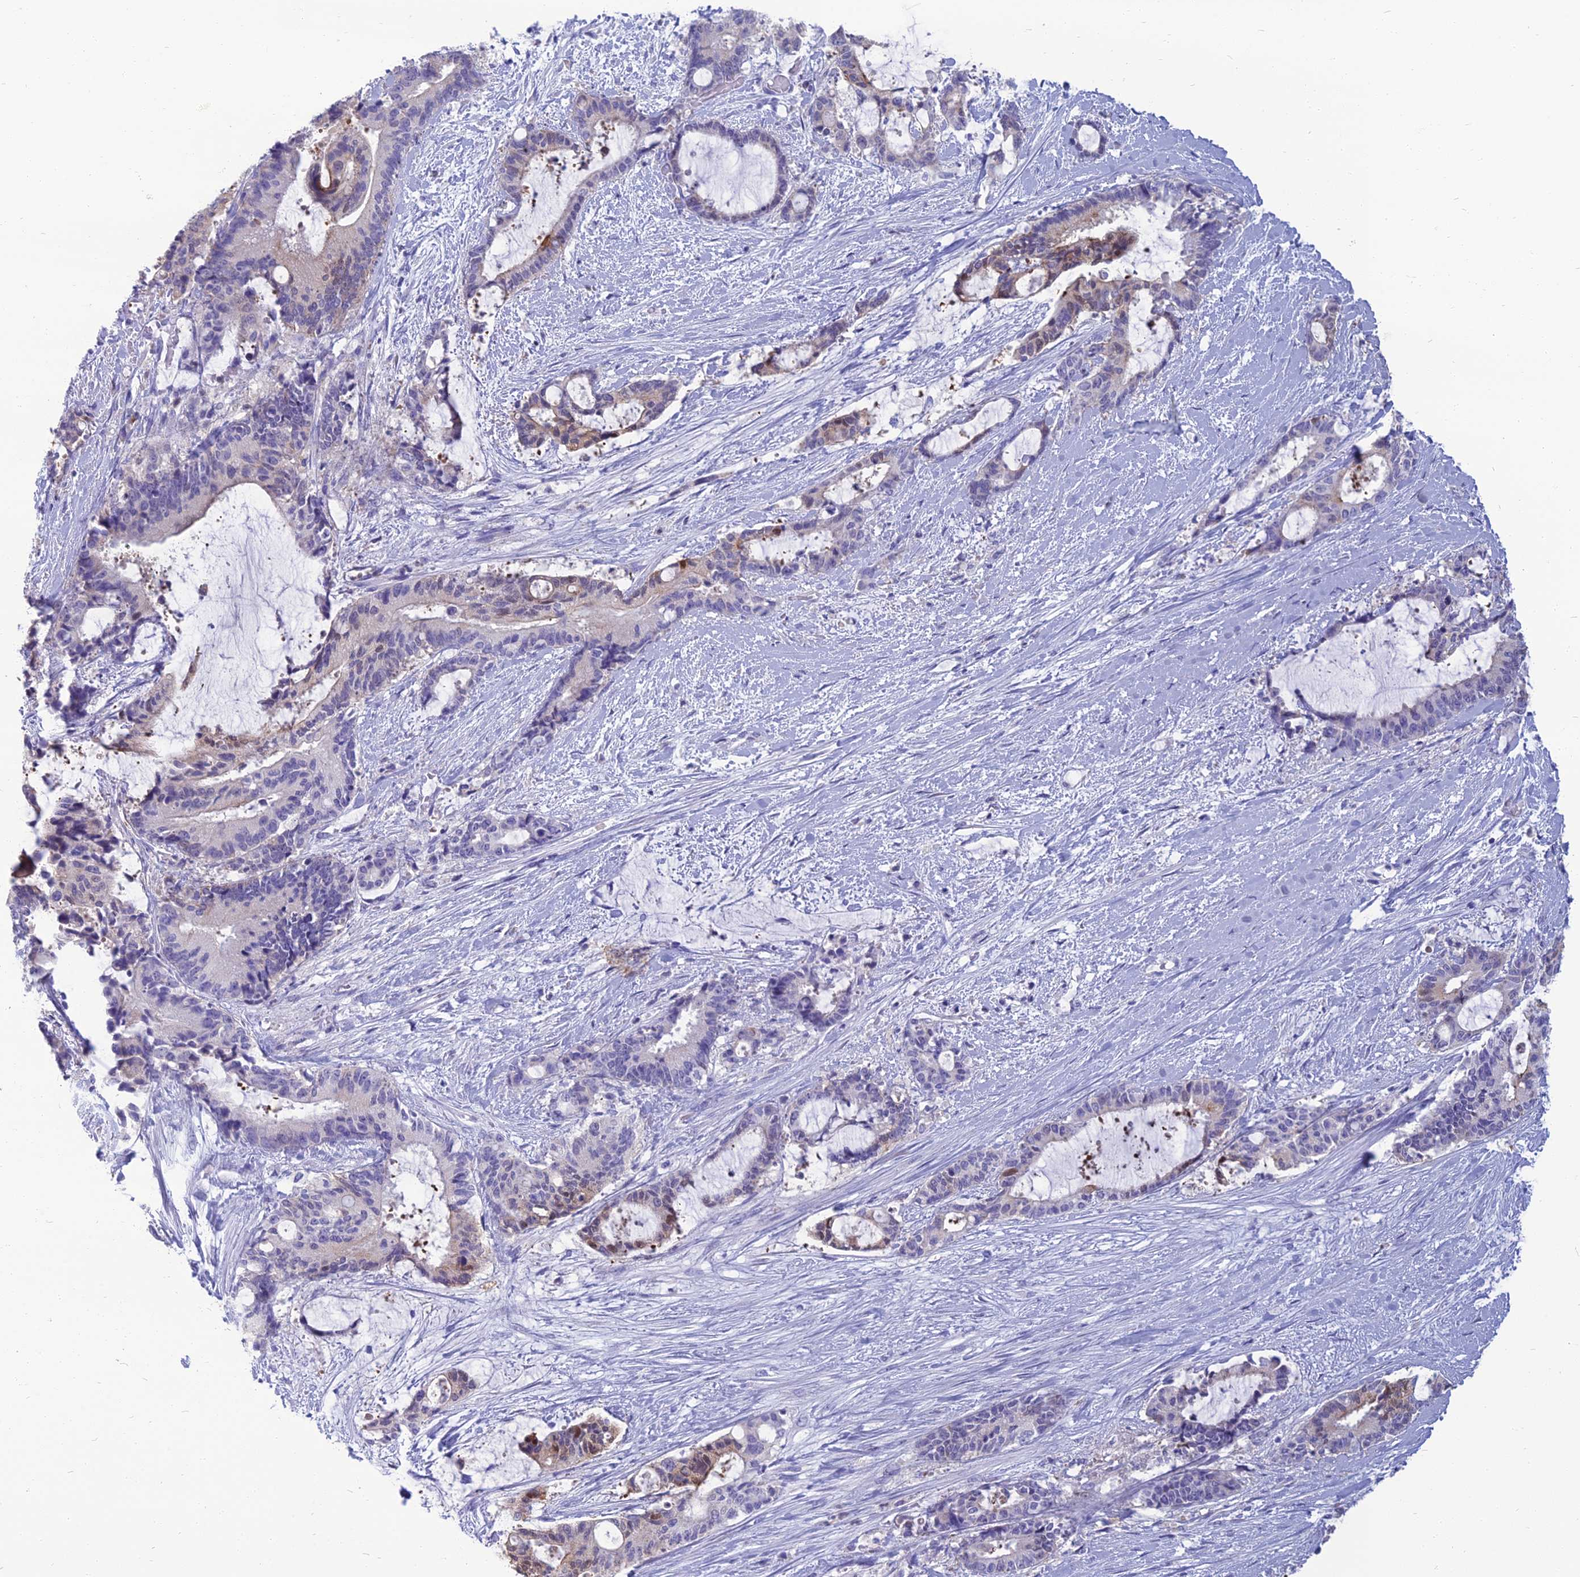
{"staining": {"intensity": "negative", "quantity": "none", "location": "none"}, "tissue": "liver cancer", "cell_type": "Tumor cells", "image_type": "cancer", "snomed": [{"axis": "morphology", "description": "Normal tissue, NOS"}, {"axis": "morphology", "description": "Cholangiocarcinoma"}, {"axis": "topography", "description": "Liver"}, {"axis": "topography", "description": "Peripheral nerve tissue"}], "caption": "Immunohistochemistry of liver cancer (cholangiocarcinoma) displays no staining in tumor cells. (DAB immunohistochemistry with hematoxylin counter stain).", "gene": "SPTLC3", "patient": {"sex": "female", "age": 73}}